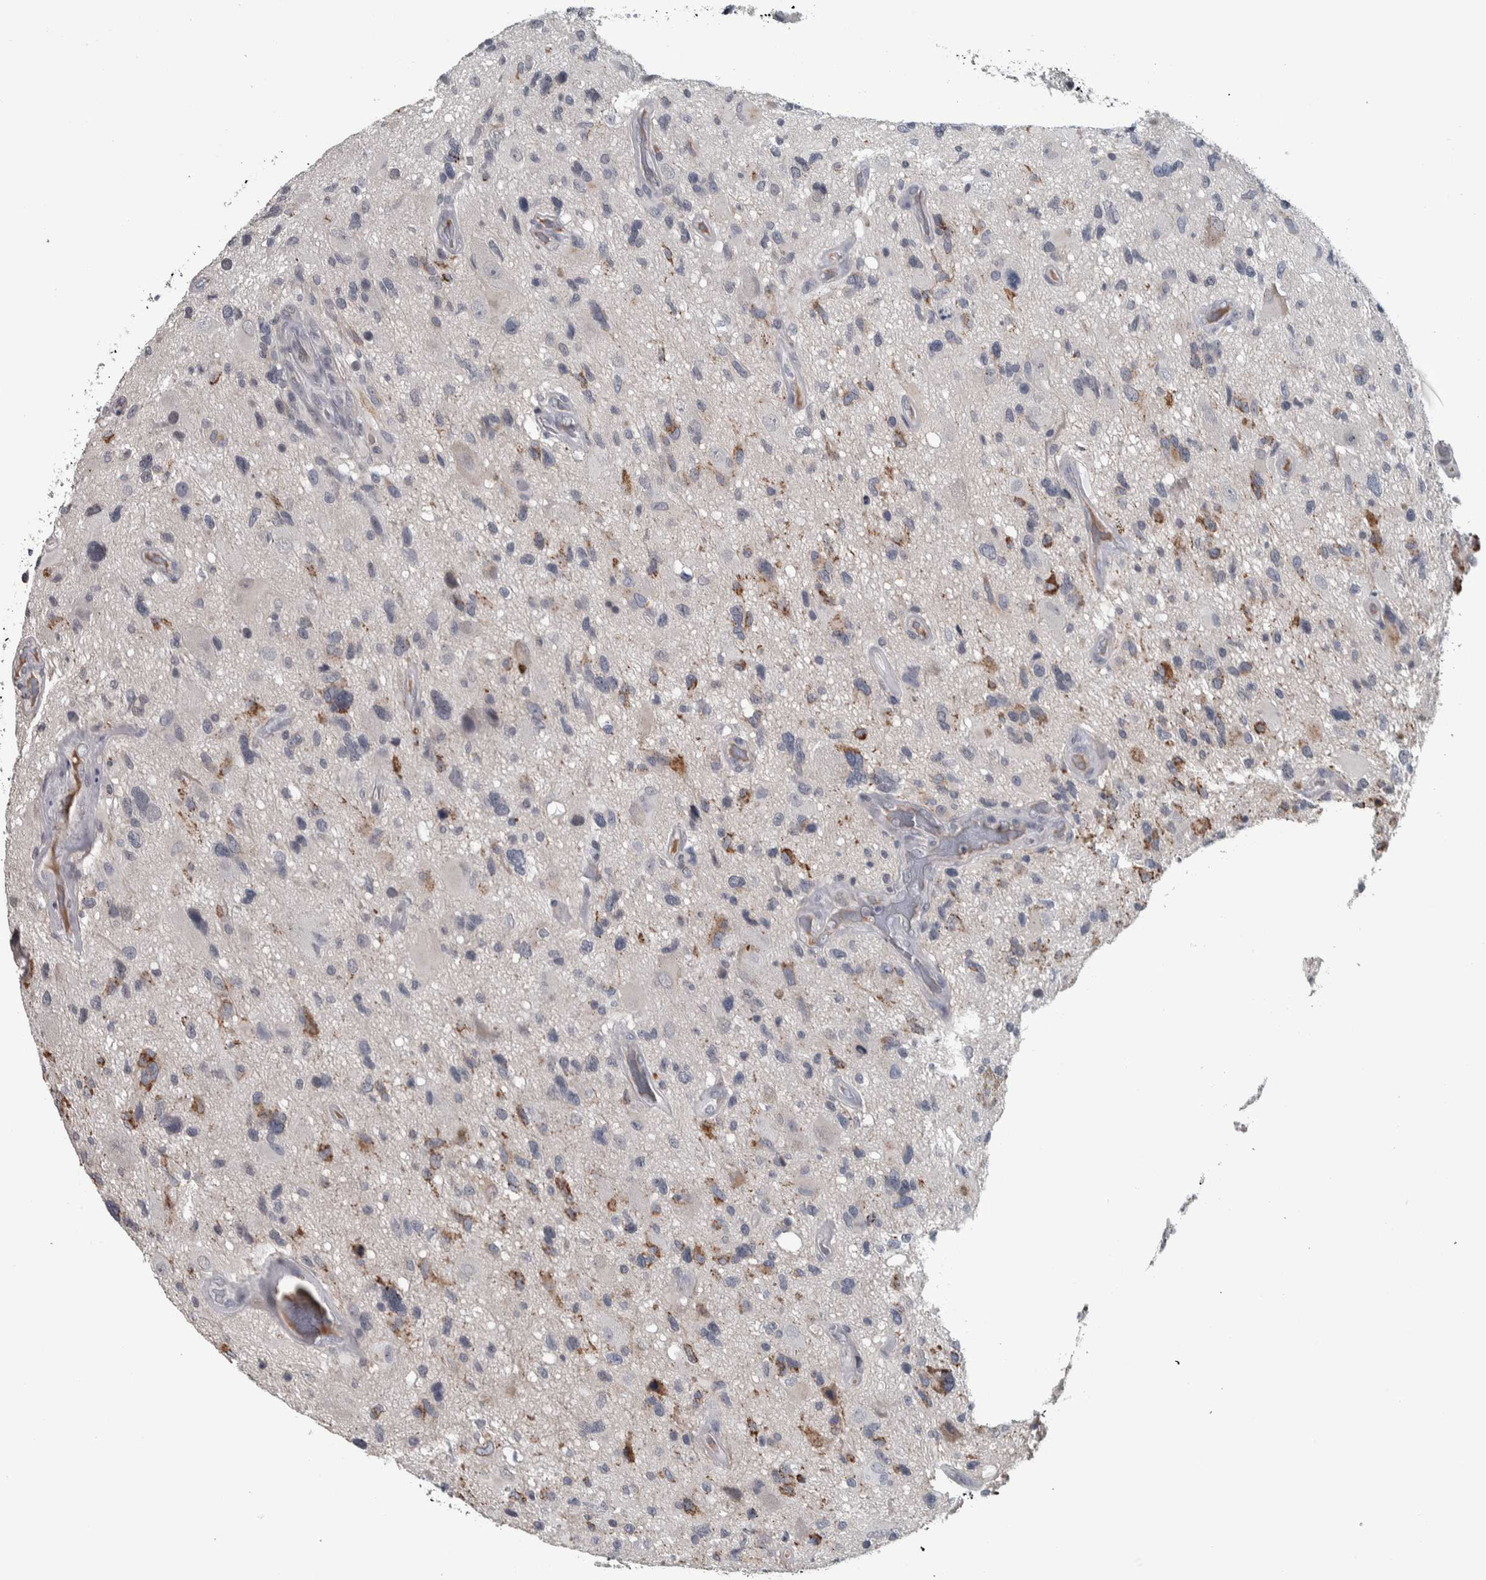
{"staining": {"intensity": "moderate", "quantity": "<25%", "location": "cytoplasmic/membranous"}, "tissue": "glioma", "cell_type": "Tumor cells", "image_type": "cancer", "snomed": [{"axis": "morphology", "description": "Glioma, malignant, High grade"}, {"axis": "topography", "description": "Brain"}], "caption": "Moderate cytoplasmic/membranous positivity is seen in approximately <25% of tumor cells in glioma.", "gene": "CAVIN4", "patient": {"sex": "male", "age": 33}}